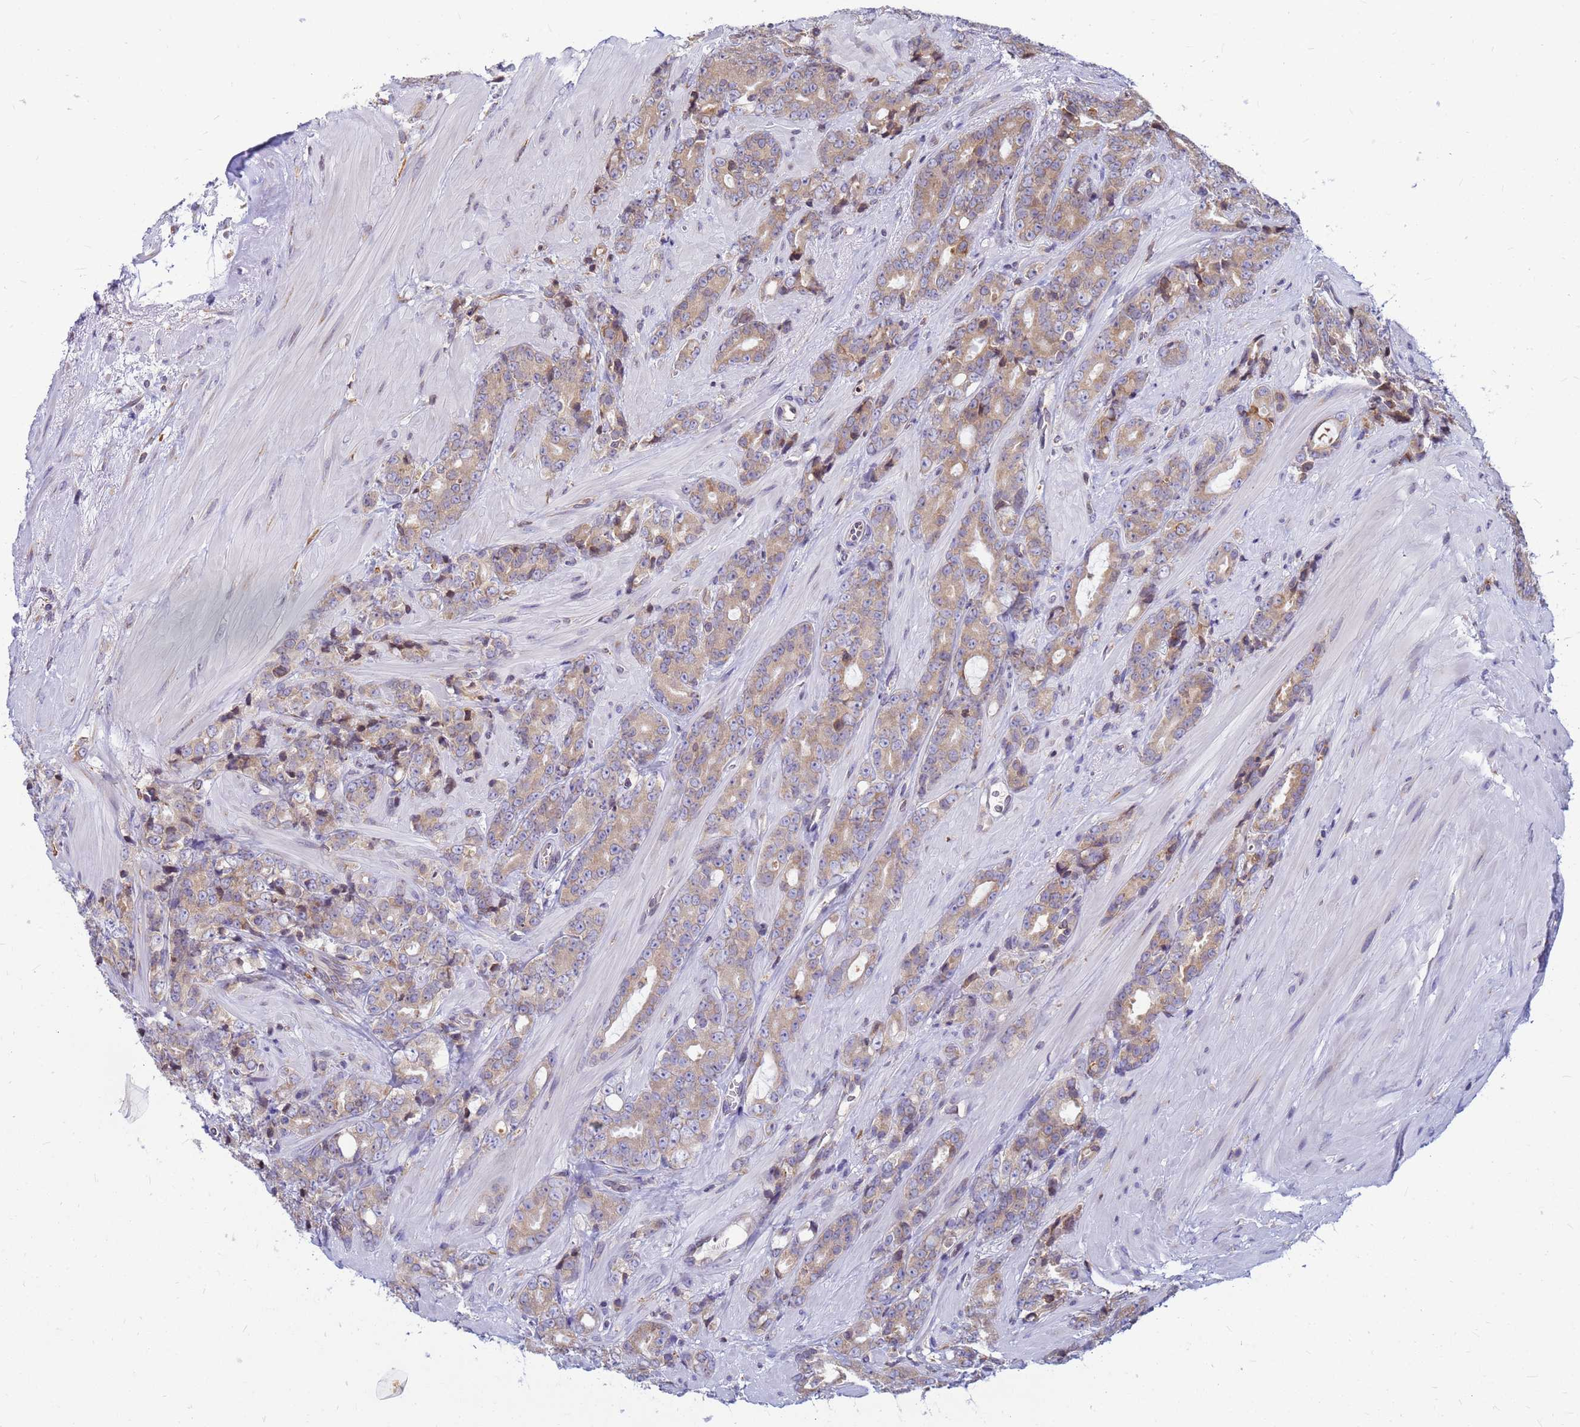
{"staining": {"intensity": "weak", "quantity": ">75%", "location": "cytoplasmic/membranous"}, "tissue": "prostate cancer", "cell_type": "Tumor cells", "image_type": "cancer", "snomed": [{"axis": "morphology", "description": "Adenocarcinoma, High grade"}, {"axis": "topography", "description": "Prostate"}], "caption": "A photomicrograph of human prostate cancer stained for a protein shows weak cytoplasmic/membranous brown staining in tumor cells.", "gene": "SSR4", "patient": {"sex": "male", "age": 62}}